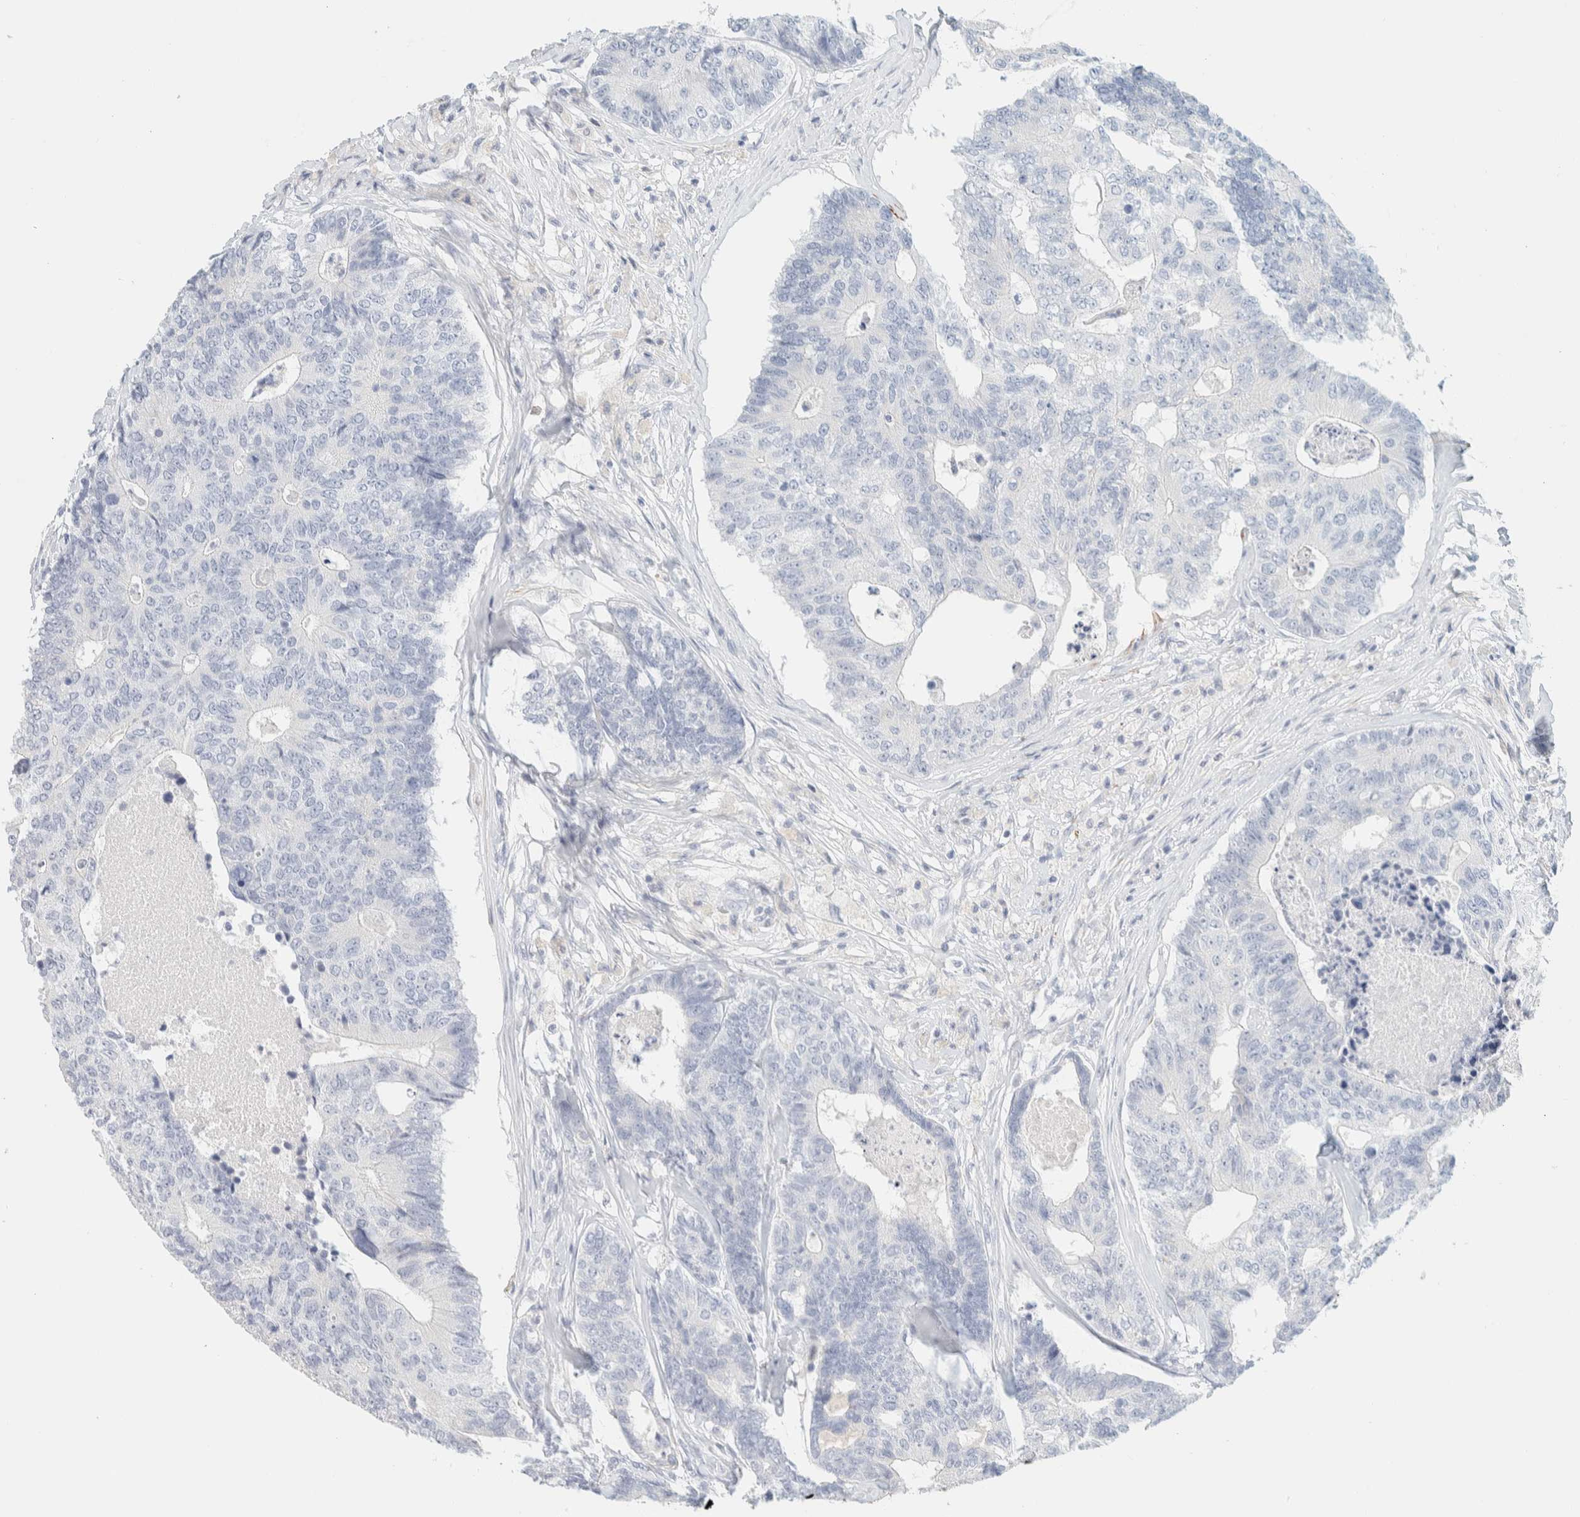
{"staining": {"intensity": "negative", "quantity": "none", "location": "none"}, "tissue": "colorectal cancer", "cell_type": "Tumor cells", "image_type": "cancer", "snomed": [{"axis": "morphology", "description": "Adenocarcinoma, NOS"}, {"axis": "topography", "description": "Colon"}], "caption": "Immunohistochemical staining of human adenocarcinoma (colorectal) demonstrates no significant expression in tumor cells.", "gene": "AFMID", "patient": {"sex": "female", "age": 67}}